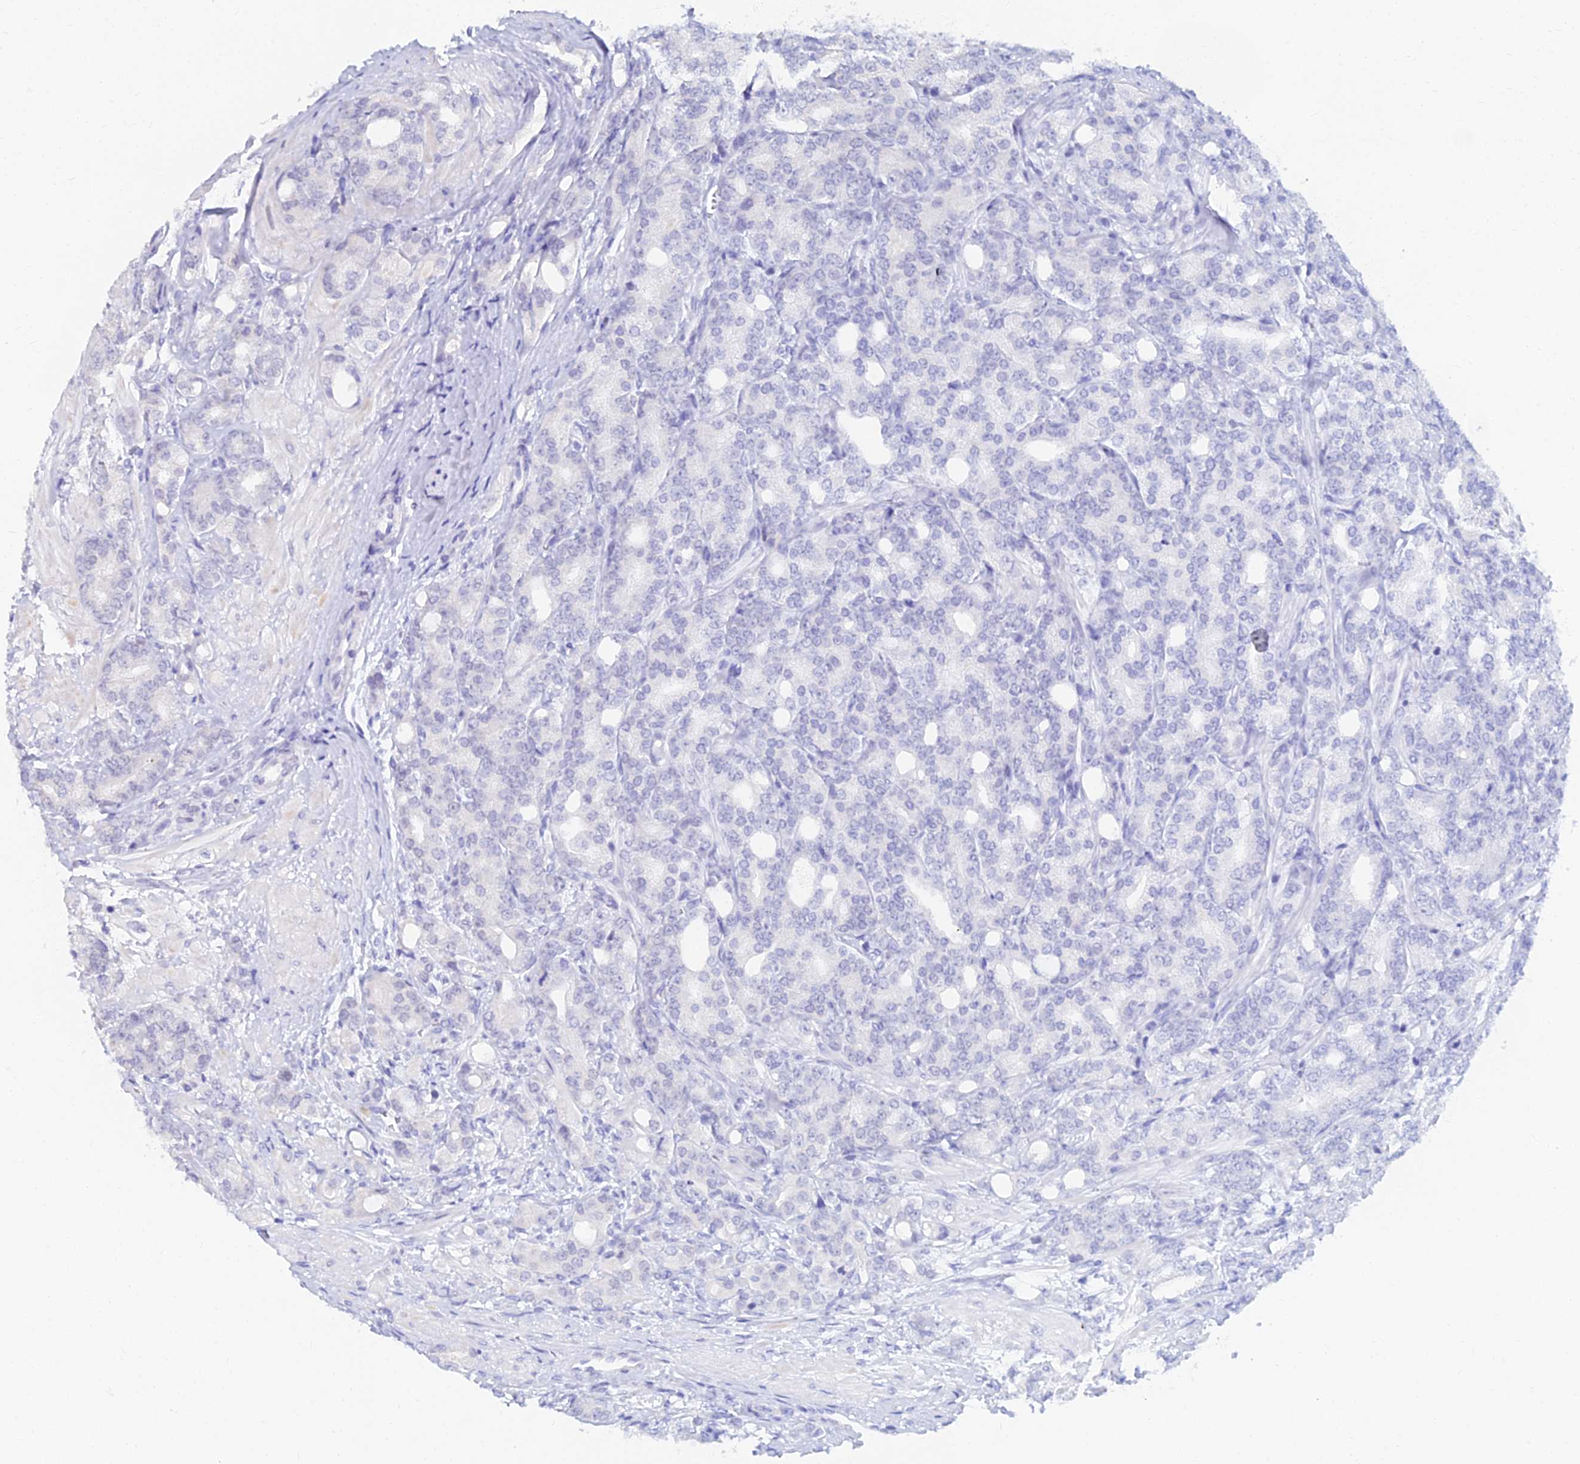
{"staining": {"intensity": "negative", "quantity": "none", "location": "none"}, "tissue": "prostate cancer", "cell_type": "Tumor cells", "image_type": "cancer", "snomed": [{"axis": "morphology", "description": "Adenocarcinoma, High grade"}, {"axis": "topography", "description": "Prostate"}], "caption": "An immunohistochemistry (IHC) image of prostate cancer (high-grade adenocarcinoma) is shown. There is no staining in tumor cells of prostate cancer (high-grade adenocarcinoma).", "gene": "GOLGA6D", "patient": {"sex": "male", "age": 62}}